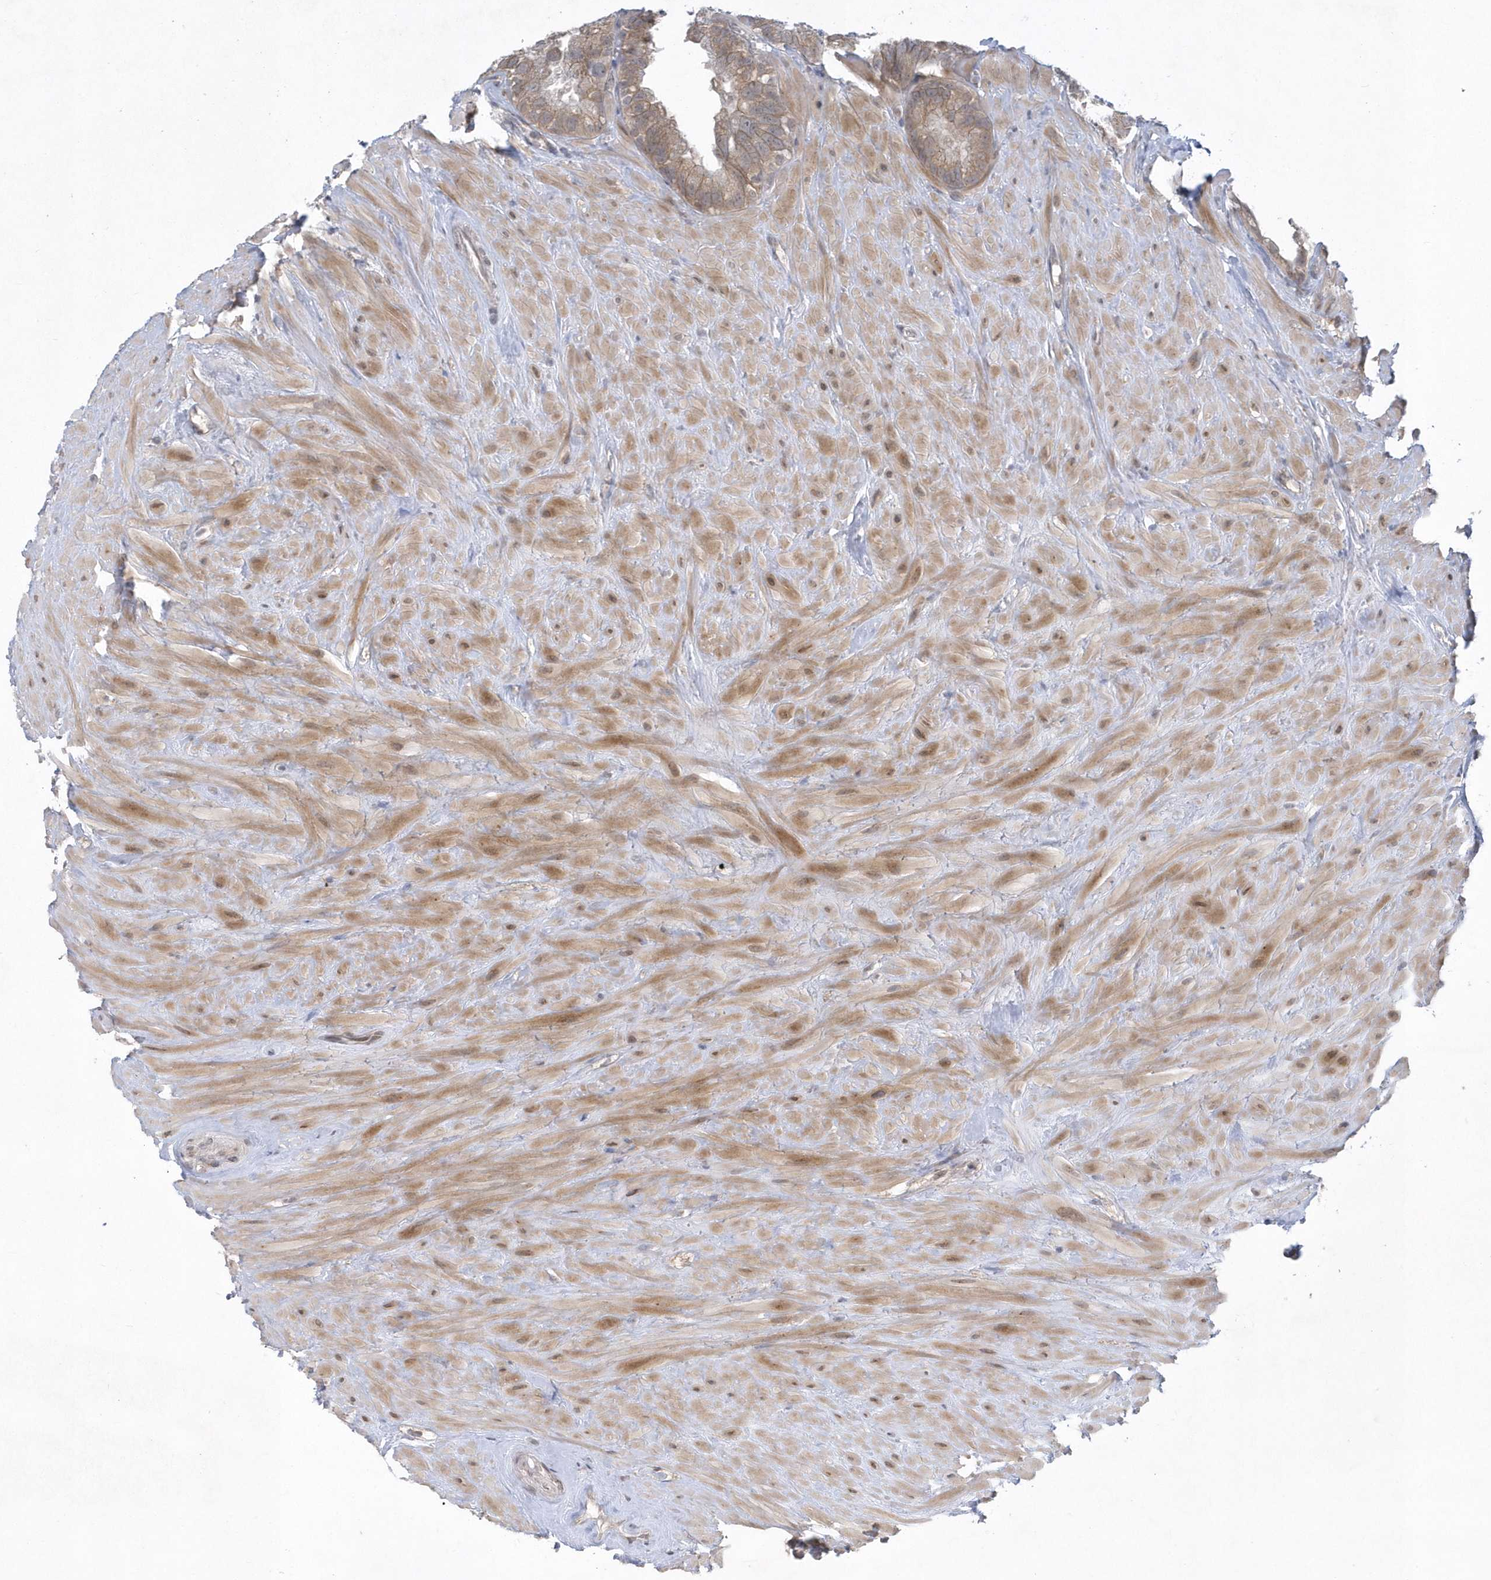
{"staining": {"intensity": "moderate", "quantity": "<25%", "location": "cytoplasmic/membranous"}, "tissue": "seminal vesicle", "cell_type": "Glandular cells", "image_type": "normal", "snomed": [{"axis": "morphology", "description": "Normal tissue, NOS"}, {"axis": "topography", "description": "Seminal veicle"}], "caption": "Normal seminal vesicle was stained to show a protein in brown. There is low levels of moderate cytoplasmic/membranous staining in about <25% of glandular cells.", "gene": "ZC3H12D", "patient": {"sex": "male", "age": 80}}